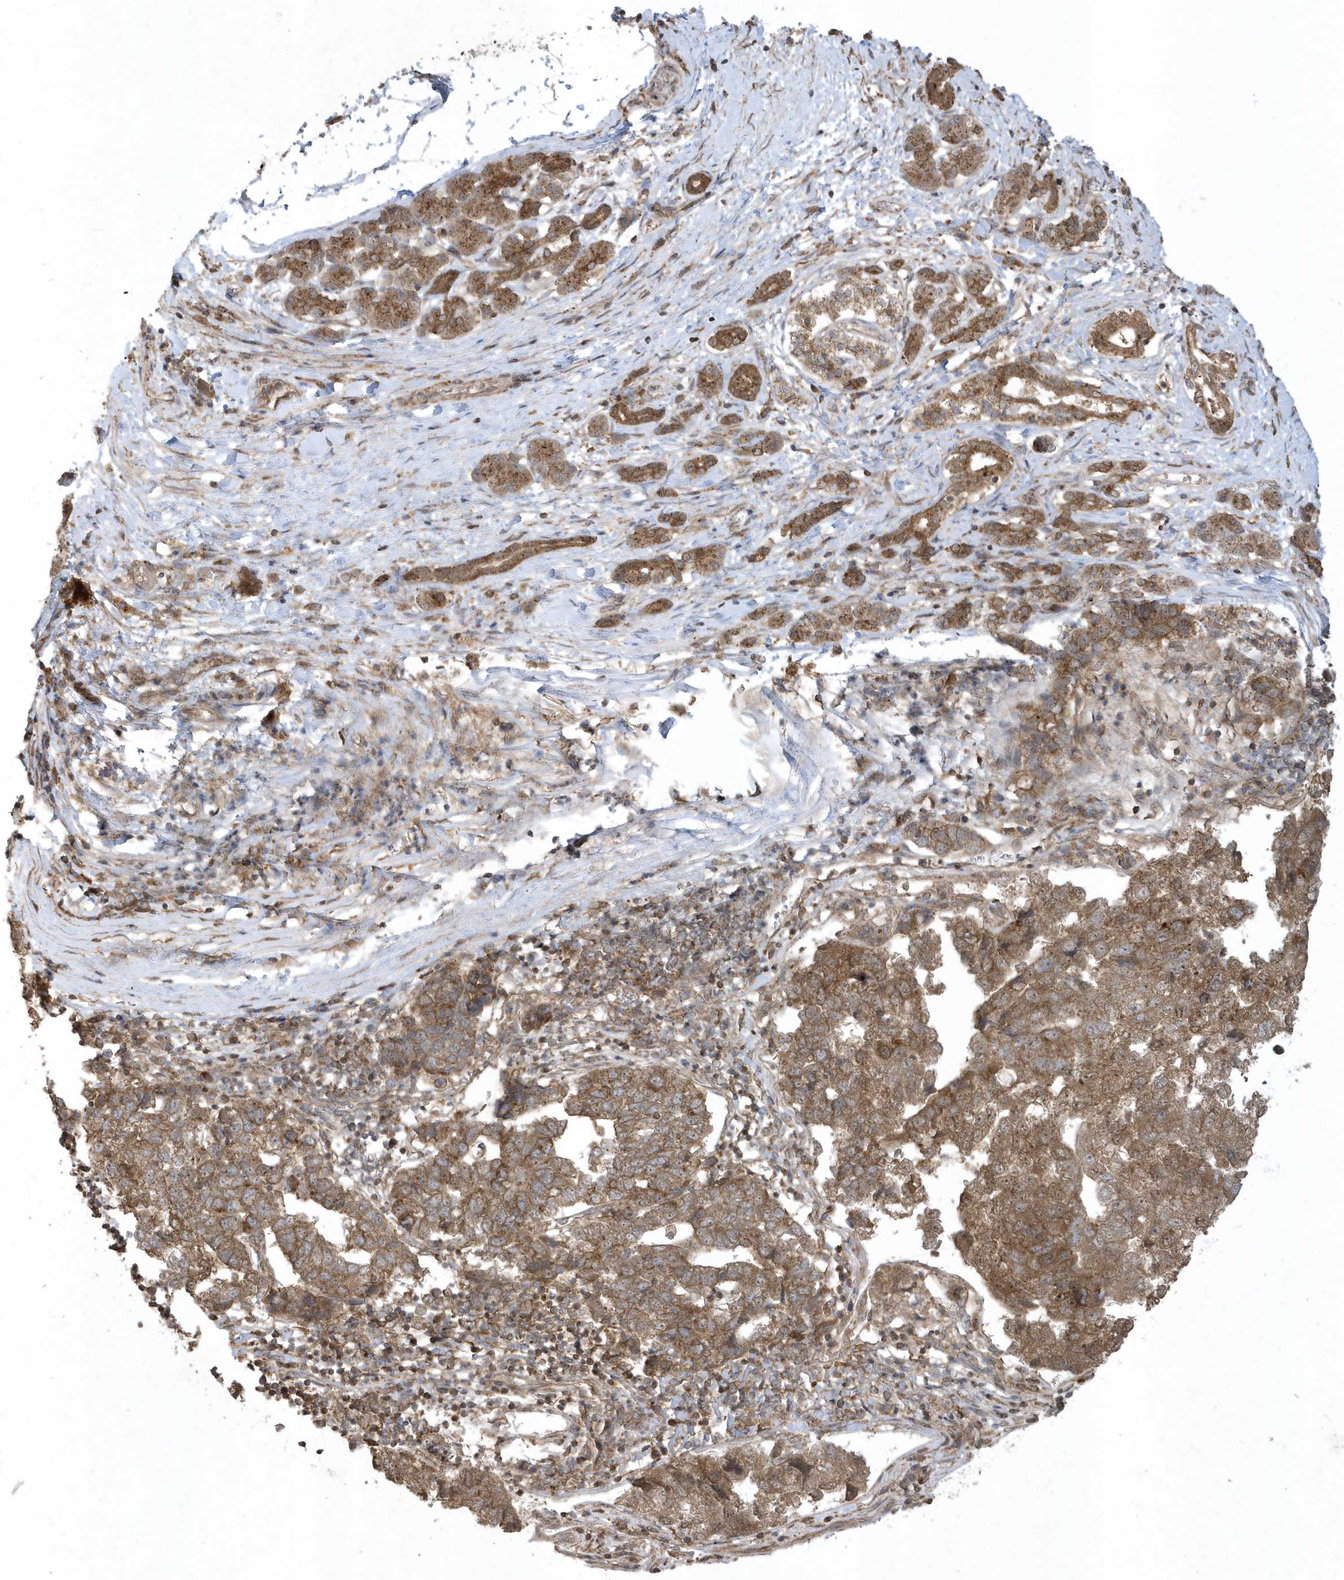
{"staining": {"intensity": "moderate", "quantity": ">75%", "location": "cytoplasmic/membranous"}, "tissue": "pancreatic cancer", "cell_type": "Tumor cells", "image_type": "cancer", "snomed": [{"axis": "morphology", "description": "Adenocarcinoma, NOS"}, {"axis": "topography", "description": "Pancreas"}], "caption": "Immunohistochemical staining of pancreatic cancer reveals moderate cytoplasmic/membranous protein expression in about >75% of tumor cells. (Brightfield microscopy of DAB IHC at high magnification).", "gene": "STAMBP", "patient": {"sex": "female", "age": 61}}